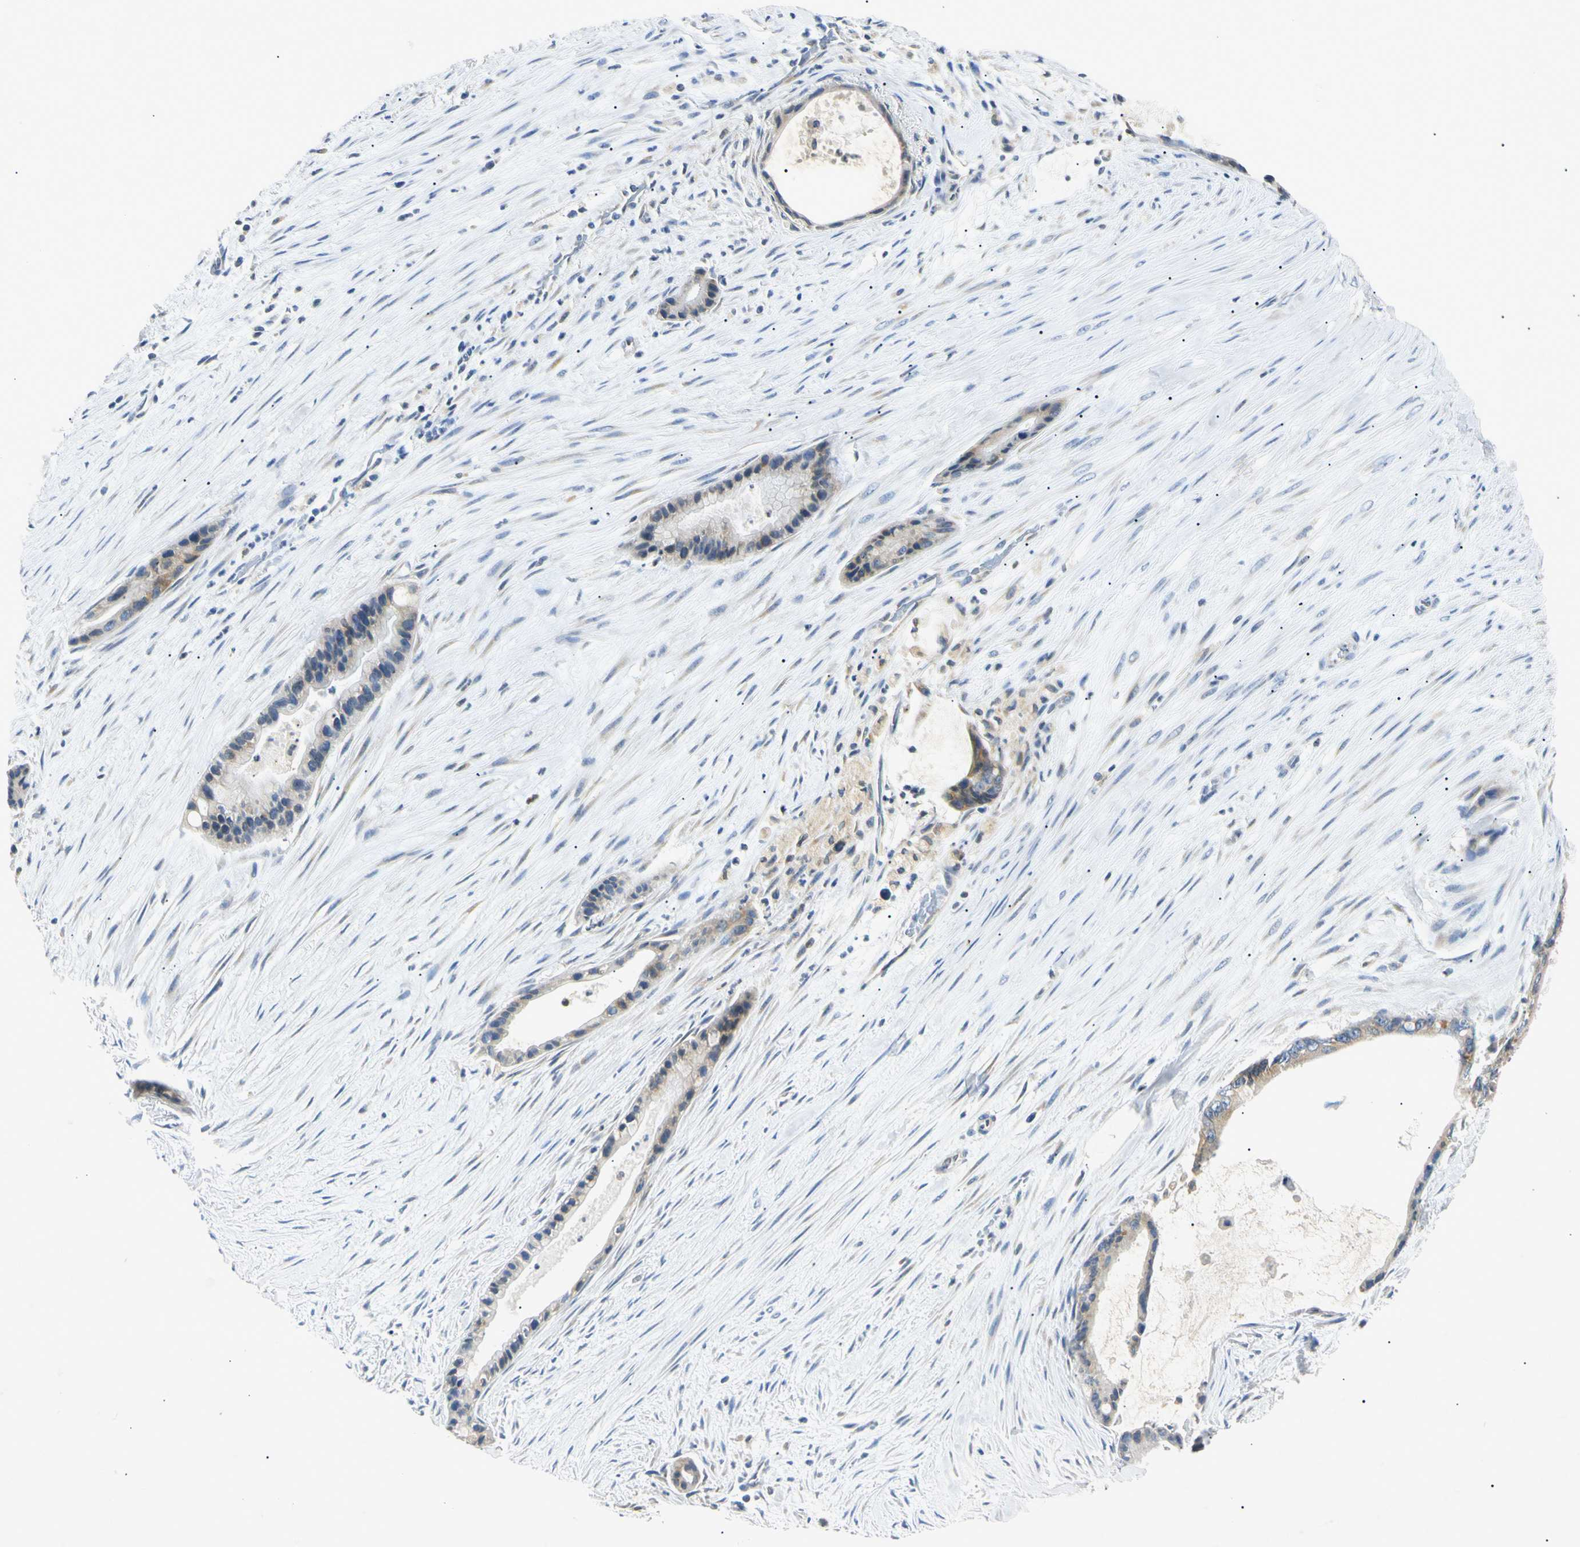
{"staining": {"intensity": "weak", "quantity": "<25%", "location": "cytoplasmic/membranous"}, "tissue": "liver cancer", "cell_type": "Tumor cells", "image_type": "cancer", "snomed": [{"axis": "morphology", "description": "Cholangiocarcinoma"}, {"axis": "topography", "description": "Liver"}], "caption": "IHC of liver cancer (cholangiocarcinoma) reveals no staining in tumor cells.", "gene": "DNAJB12", "patient": {"sex": "female", "age": 55}}